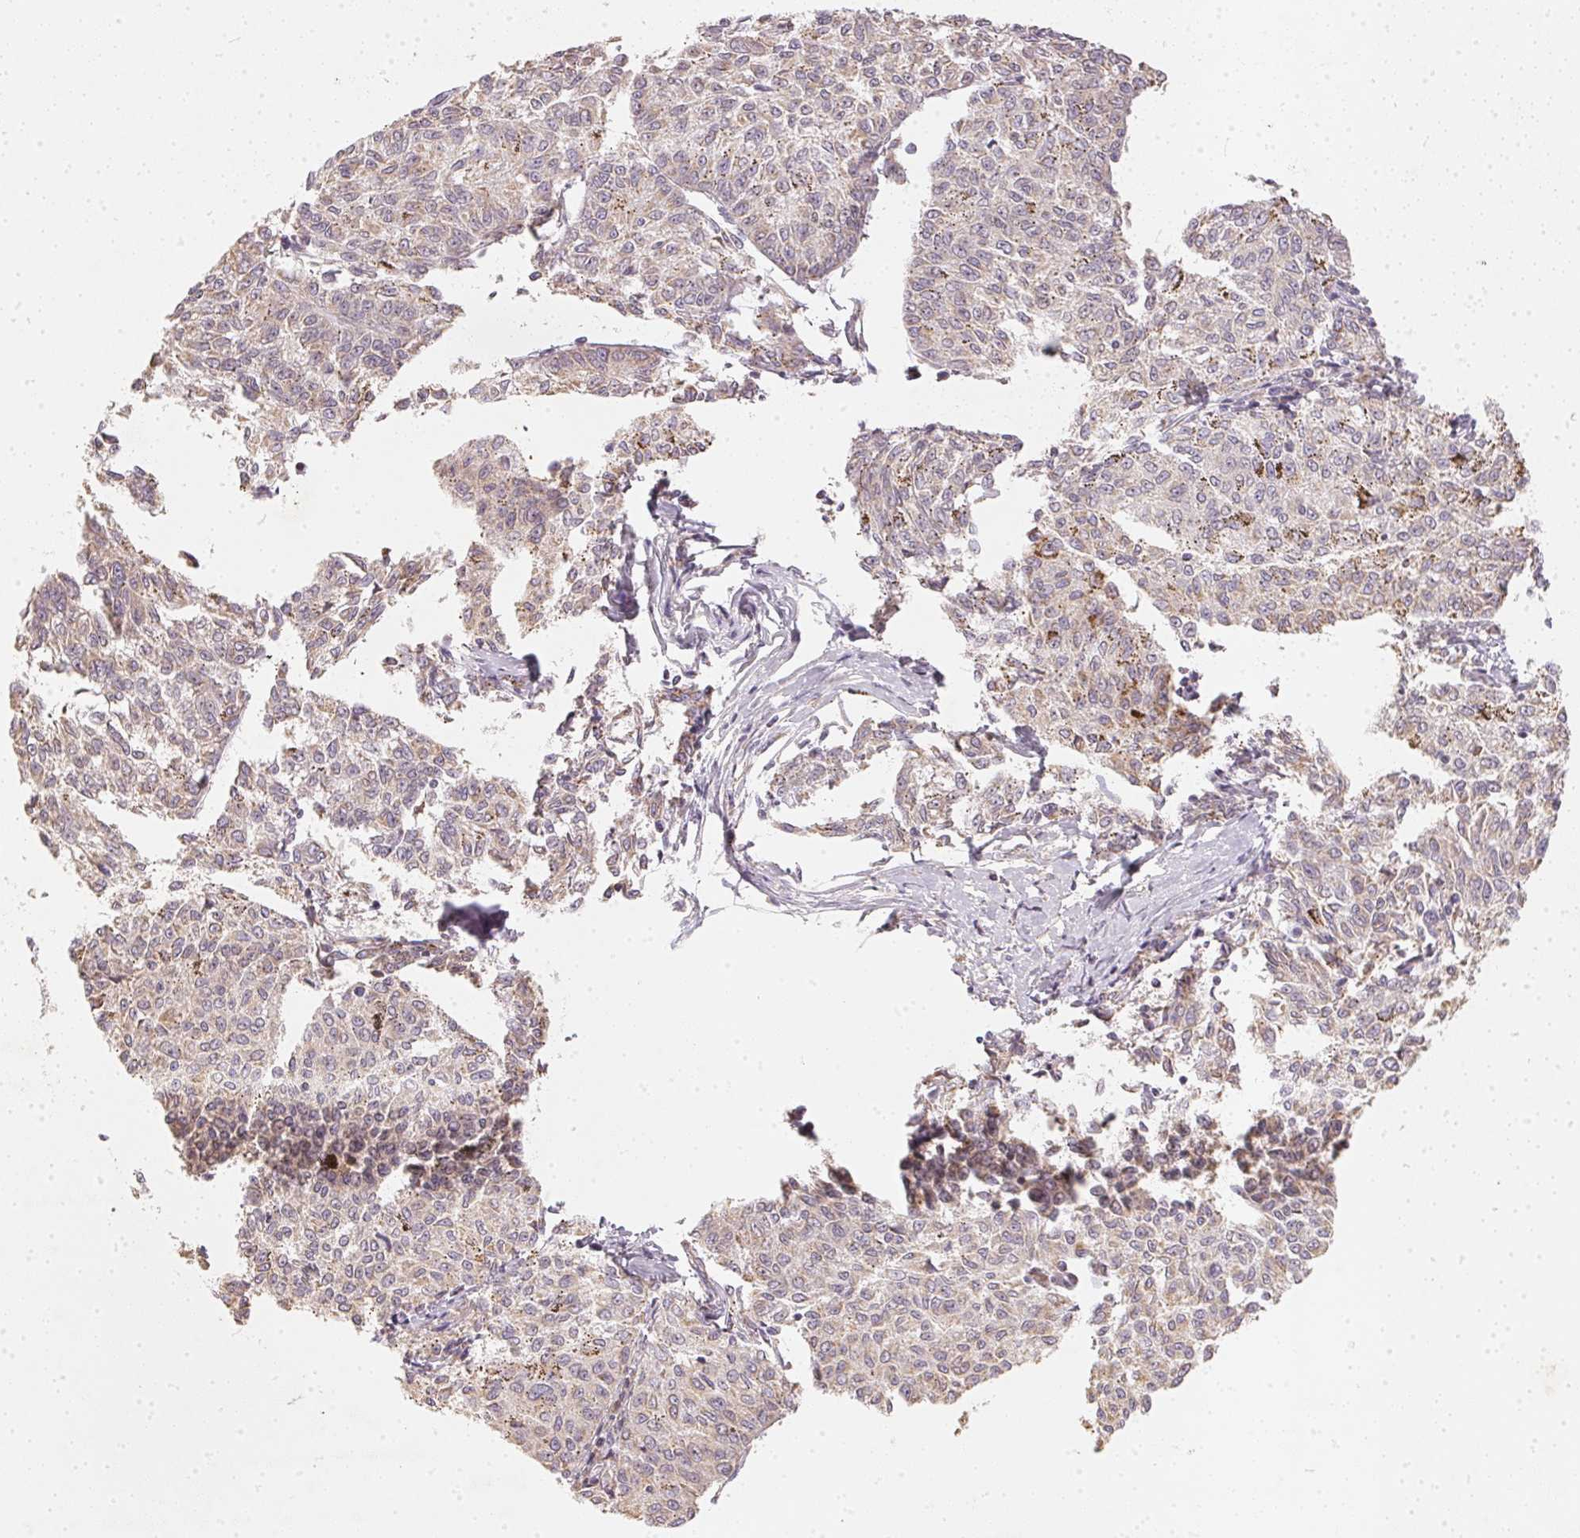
{"staining": {"intensity": "moderate", "quantity": "25%-75%", "location": "cytoplasmic/membranous"}, "tissue": "melanoma", "cell_type": "Tumor cells", "image_type": "cancer", "snomed": [{"axis": "morphology", "description": "Malignant melanoma, NOS"}, {"axis": "topography", "description": "Skin"}], "caption": "An immunohistochemistry micrograph of tumor tissue is shown. Protein staining in brown labels moderate cytoplasmic/membranous positivity in melanoma within tumor cells. The staining was performed using DAB (3,3'-diaminobenzidine) to visualize the protein expression in brown, while the nuclei were stained in blue with hematoxylin (Magnification: 20x).", "gene": "VWA5B2", "patient": {"sex": "female", "age": 72}}